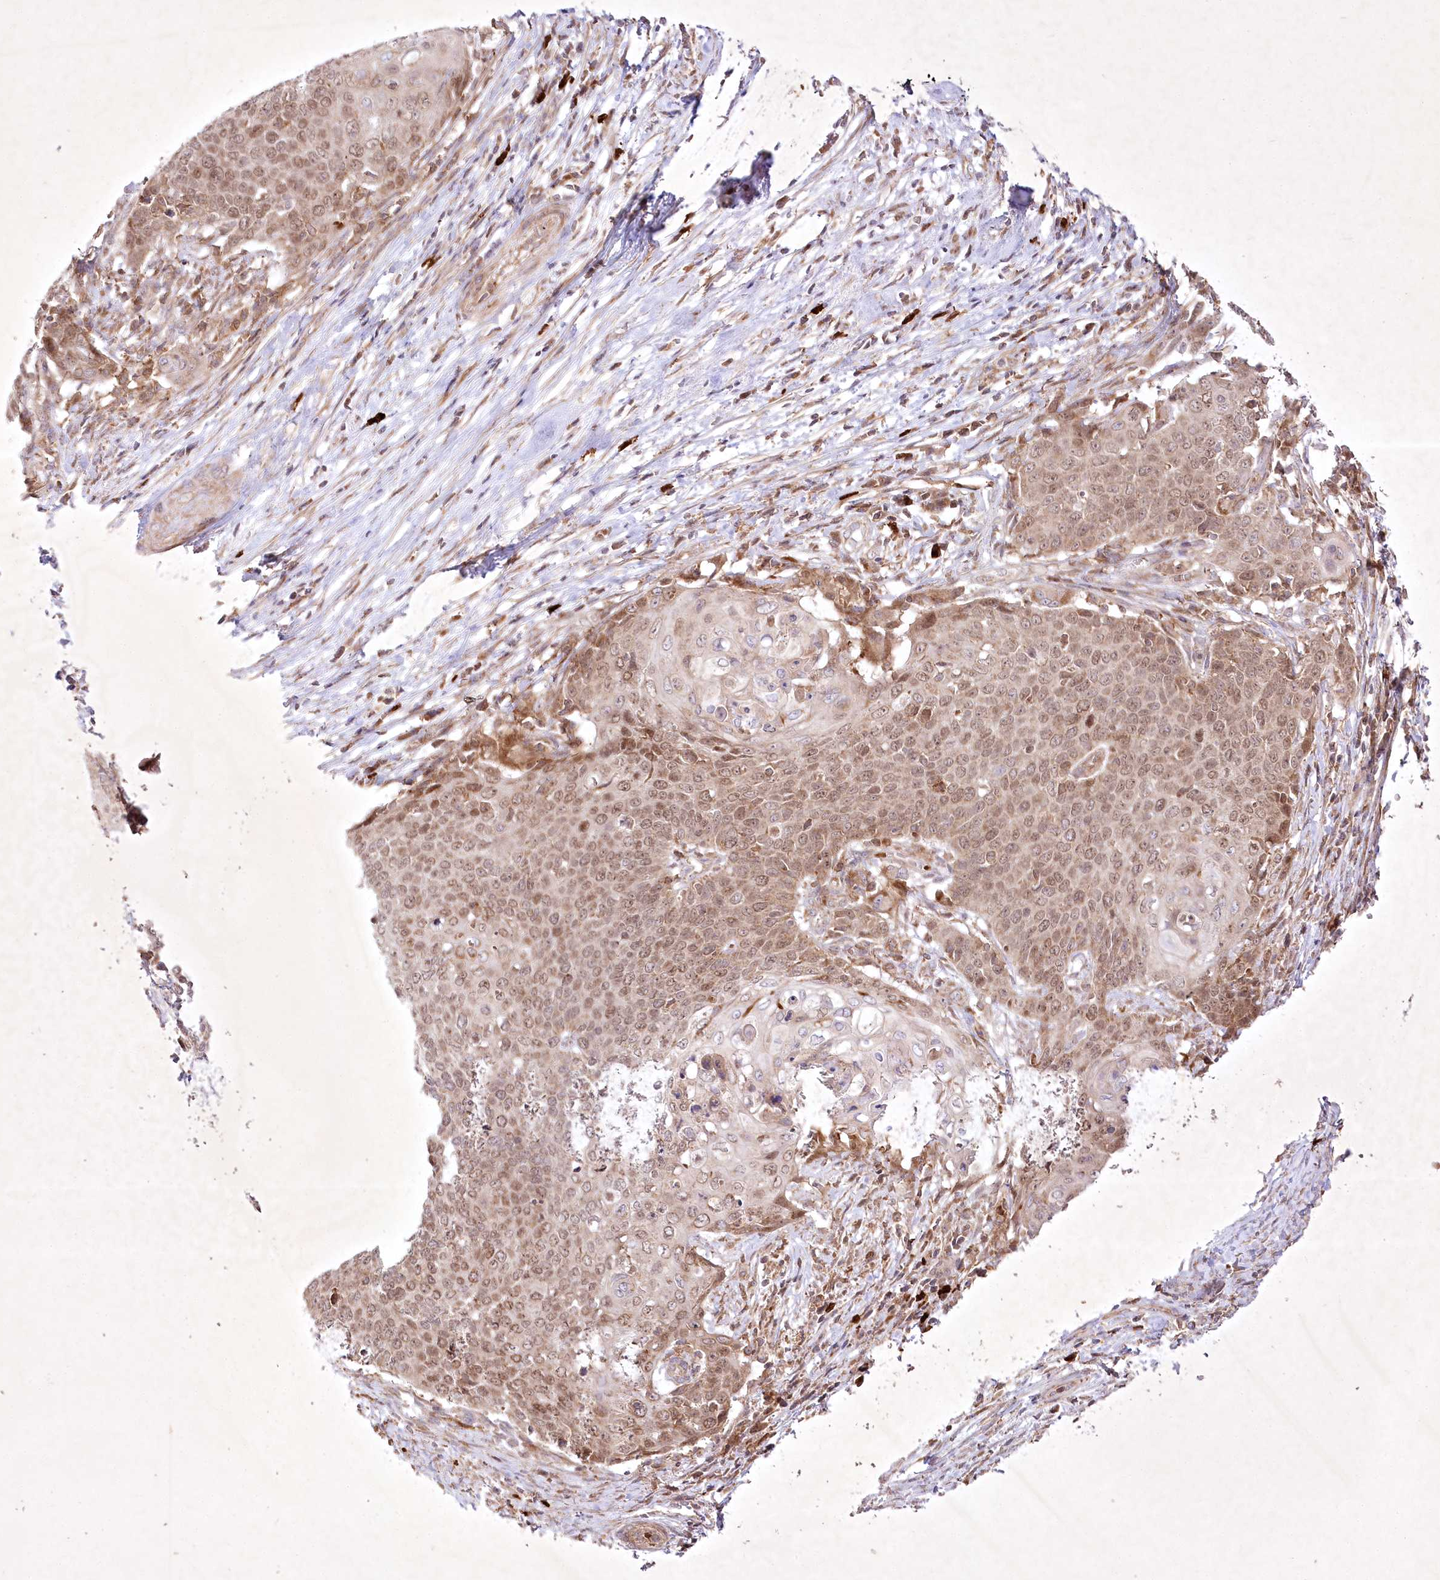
{"staining": {"intensity": "moderate", "quantity": ">75%", "location": "cytoplasmic/membranous,nuclear"}, "tissue": "cervical cancer", "cell_type": "Tumor cells", "image_type": "cancer", "snomed": [{"axis": "morphology", "description": "Squamous cell carcinoma, NOS"}, {"axis": "topography", "description": "Cervix"}], "caption": "DAB immunohistochemical staining of squamous cell carcinoma (cervical) shows moderate cytoplasmic/membranous and nuclear protein positivity in approximately >75% of tumor cells.", "gene": "OPA1", "patient": {"sex": "female", "age": 39}}